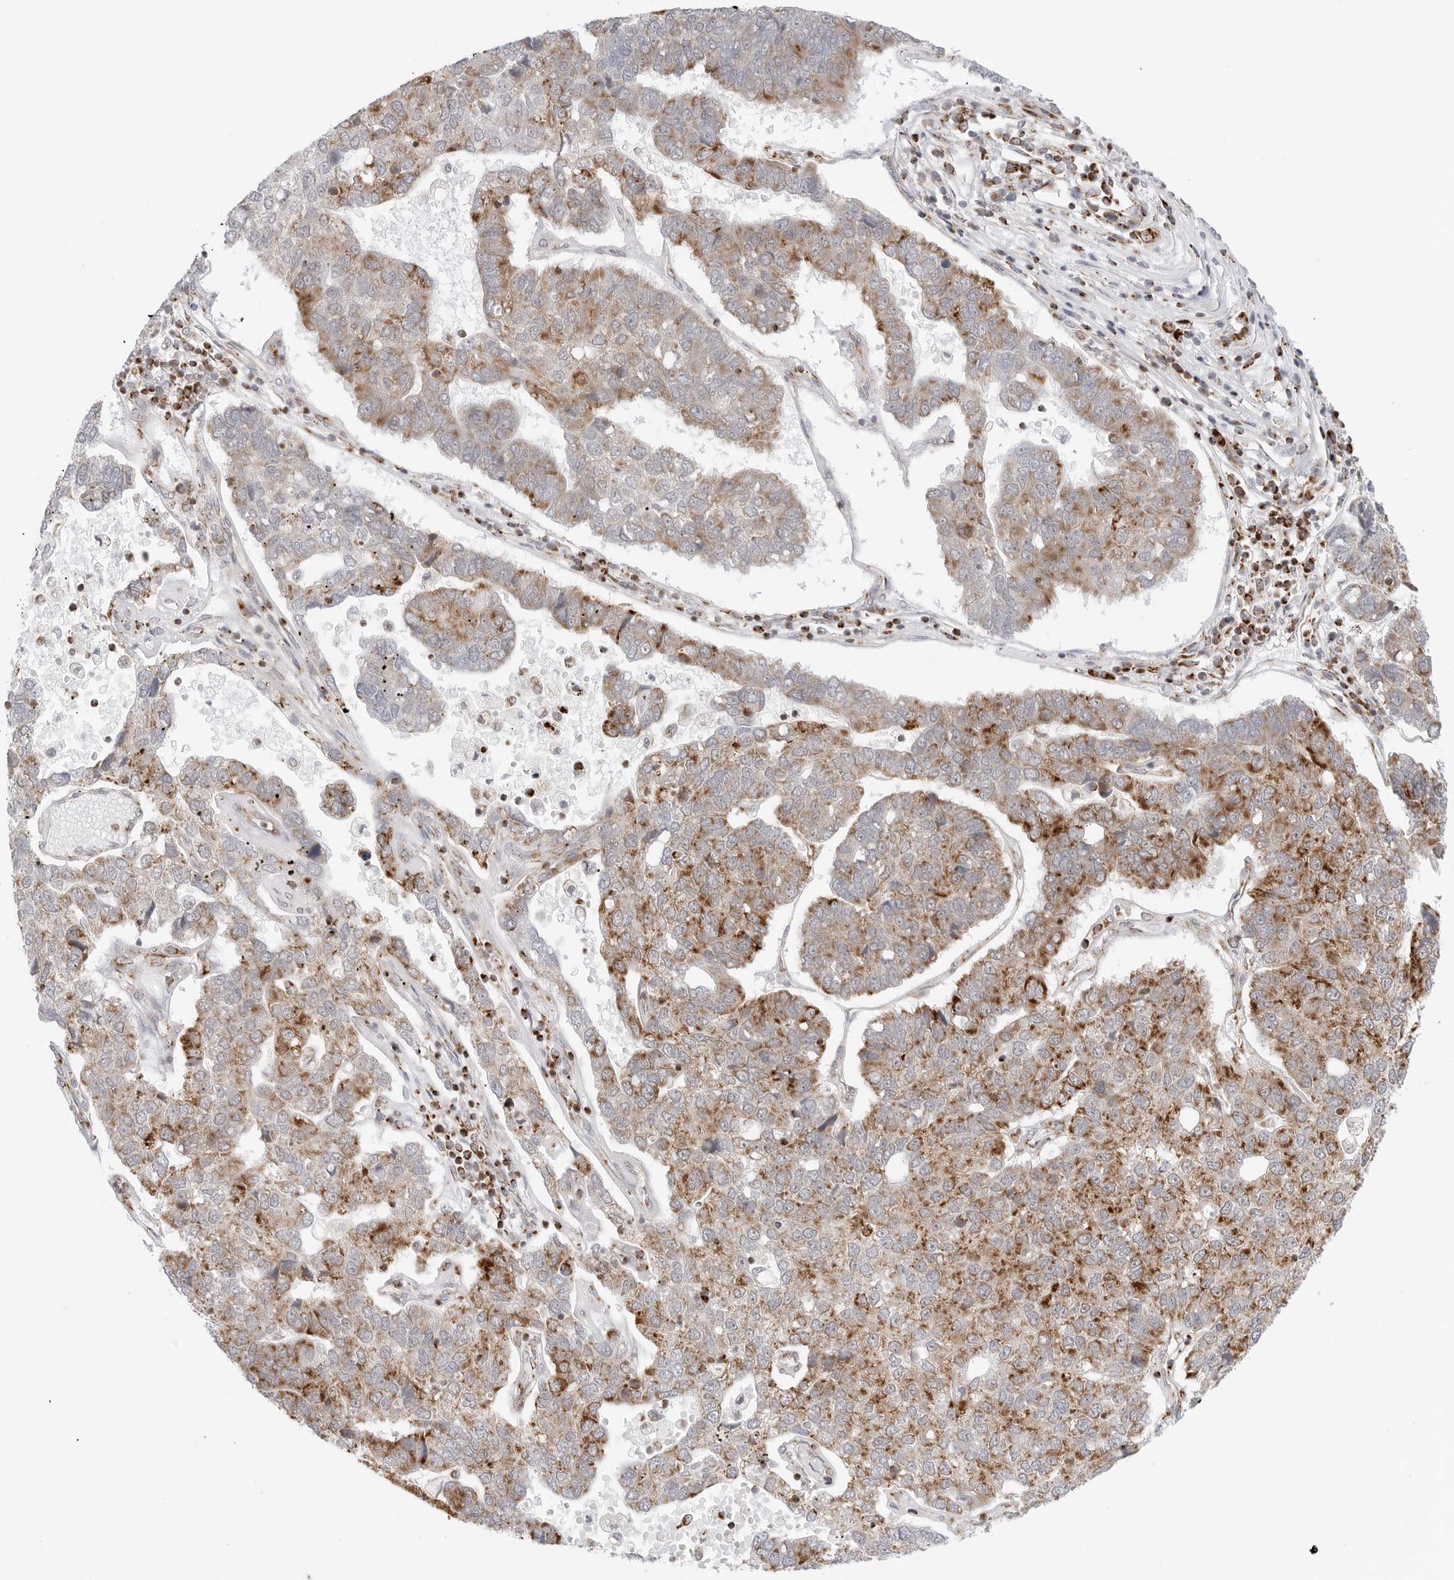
{"staining": {"intensity": "strong", "quantity": "25%-75%", "location": "cytoplasmic/membranous"}, "tissue": "pancreatic cancer", "cell_type": "Tumor cells", "image_type": "cancer", "snomed": [{"axis": "morphology", "description": "Adenocarcinoma, NOS"}, {"axis": "topography", "description": "Pancreas"}], "caption": "The photomicrograph demonstrates immunohistochemical staining of pancreatic cancer (adenocarcinoma). There is strong cytoplasmic/membranous staining is seen in approximately 25%-75% of tumor cells. (Stains: DAB in brown, nuclei in blue, Microscopy: brightfield microscopy at high magnification).", "gene": "ATP5IF1", "patient": {"sex": "female", "age": 61}}